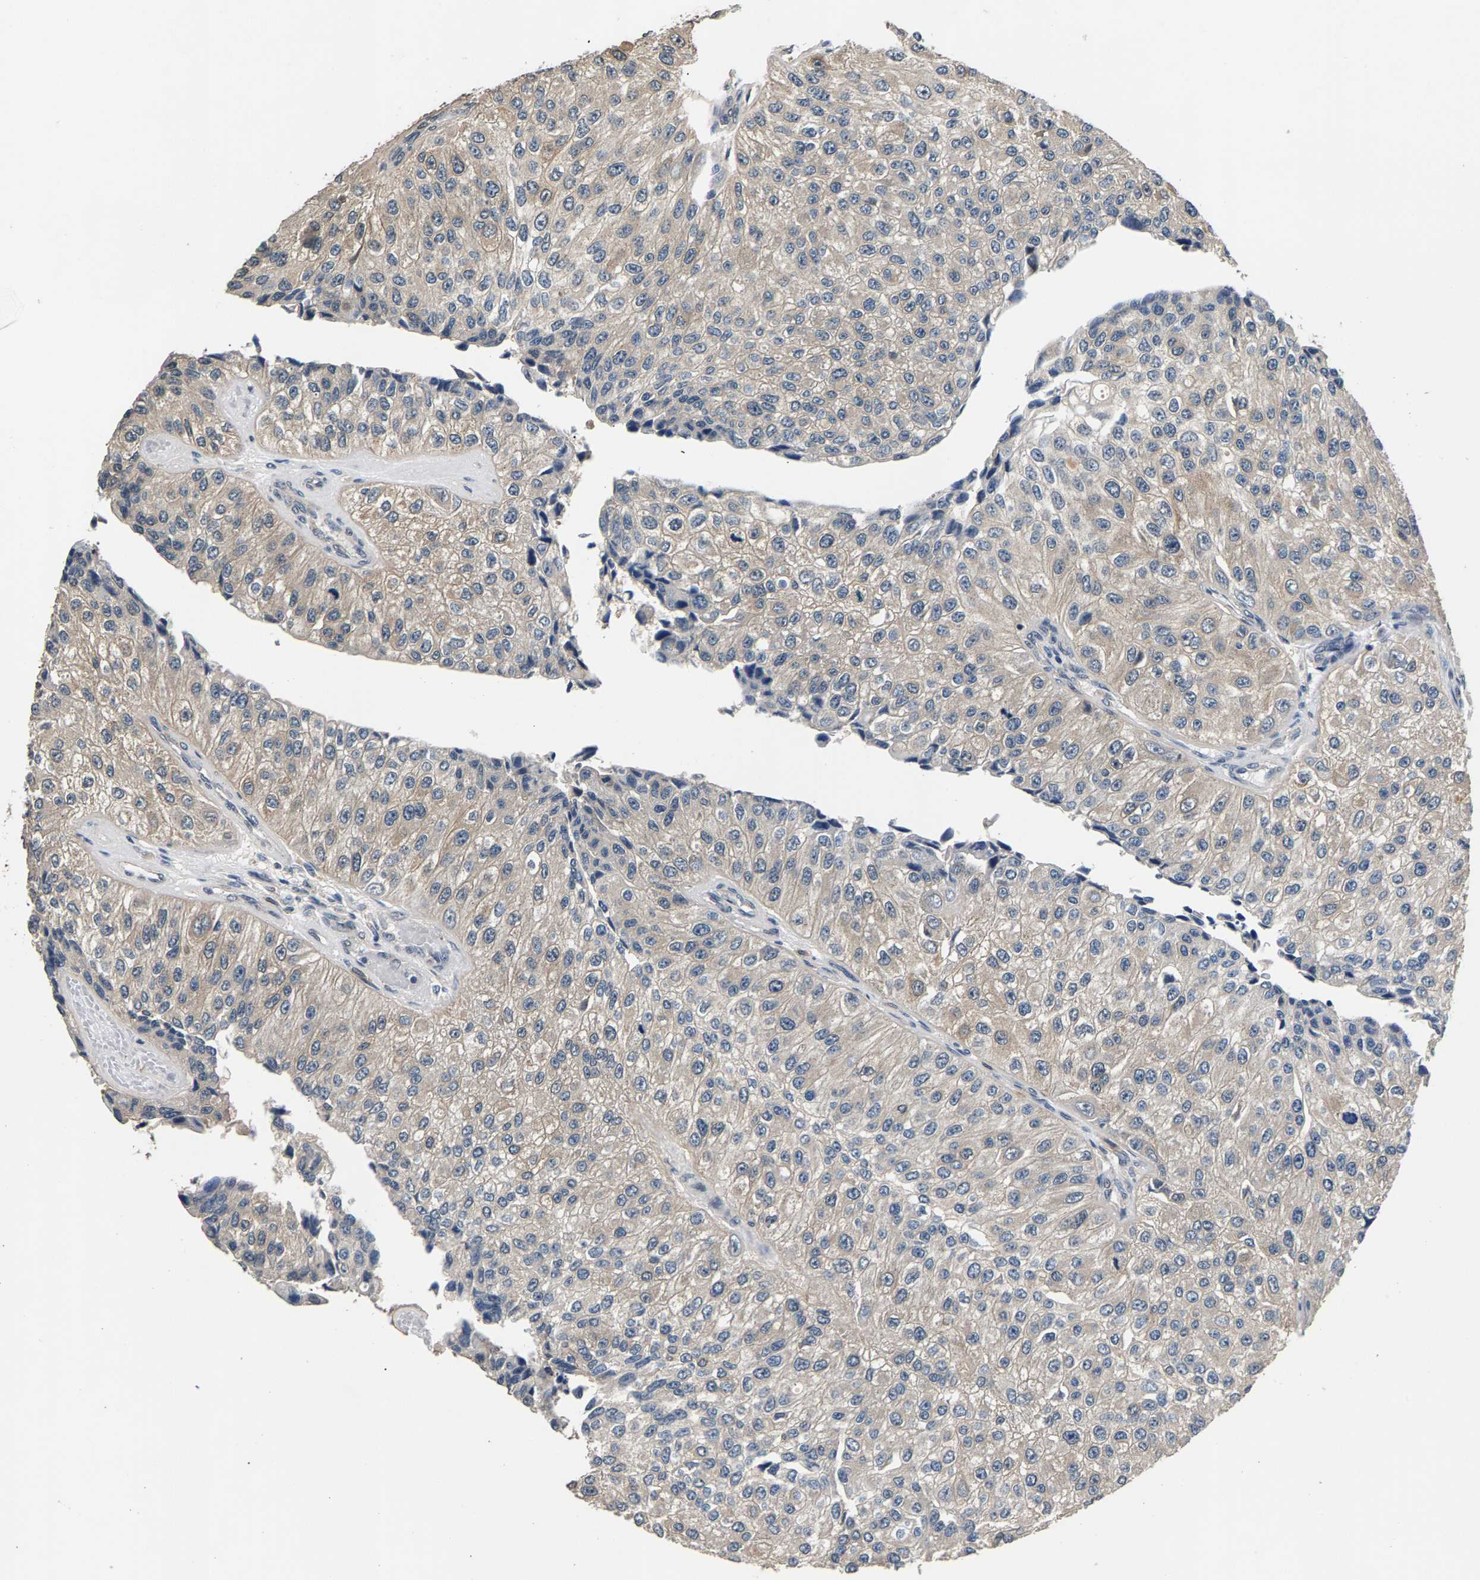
{"staining": {"intensity": "negative", "quantity": "none", "location": "none"}, "tissue": "urothelial cancer", "cell_type": "Tumor cells", "image_type": "cancer", "snomed": [{"axis": "morphology", "description": "Urothelial carcinoma, High grade"}, {"axis": "topography", "description": "Kidney"}, {"axis": "topography", "description": "Urinary bladder"}], "caption": "The immunohistochemistry (IHC) micrograph has no significant staining in tumor cells of urothelial cancer tissue.", "gene": "RBM33", "patient": {"sex": "male", "age": 77}}